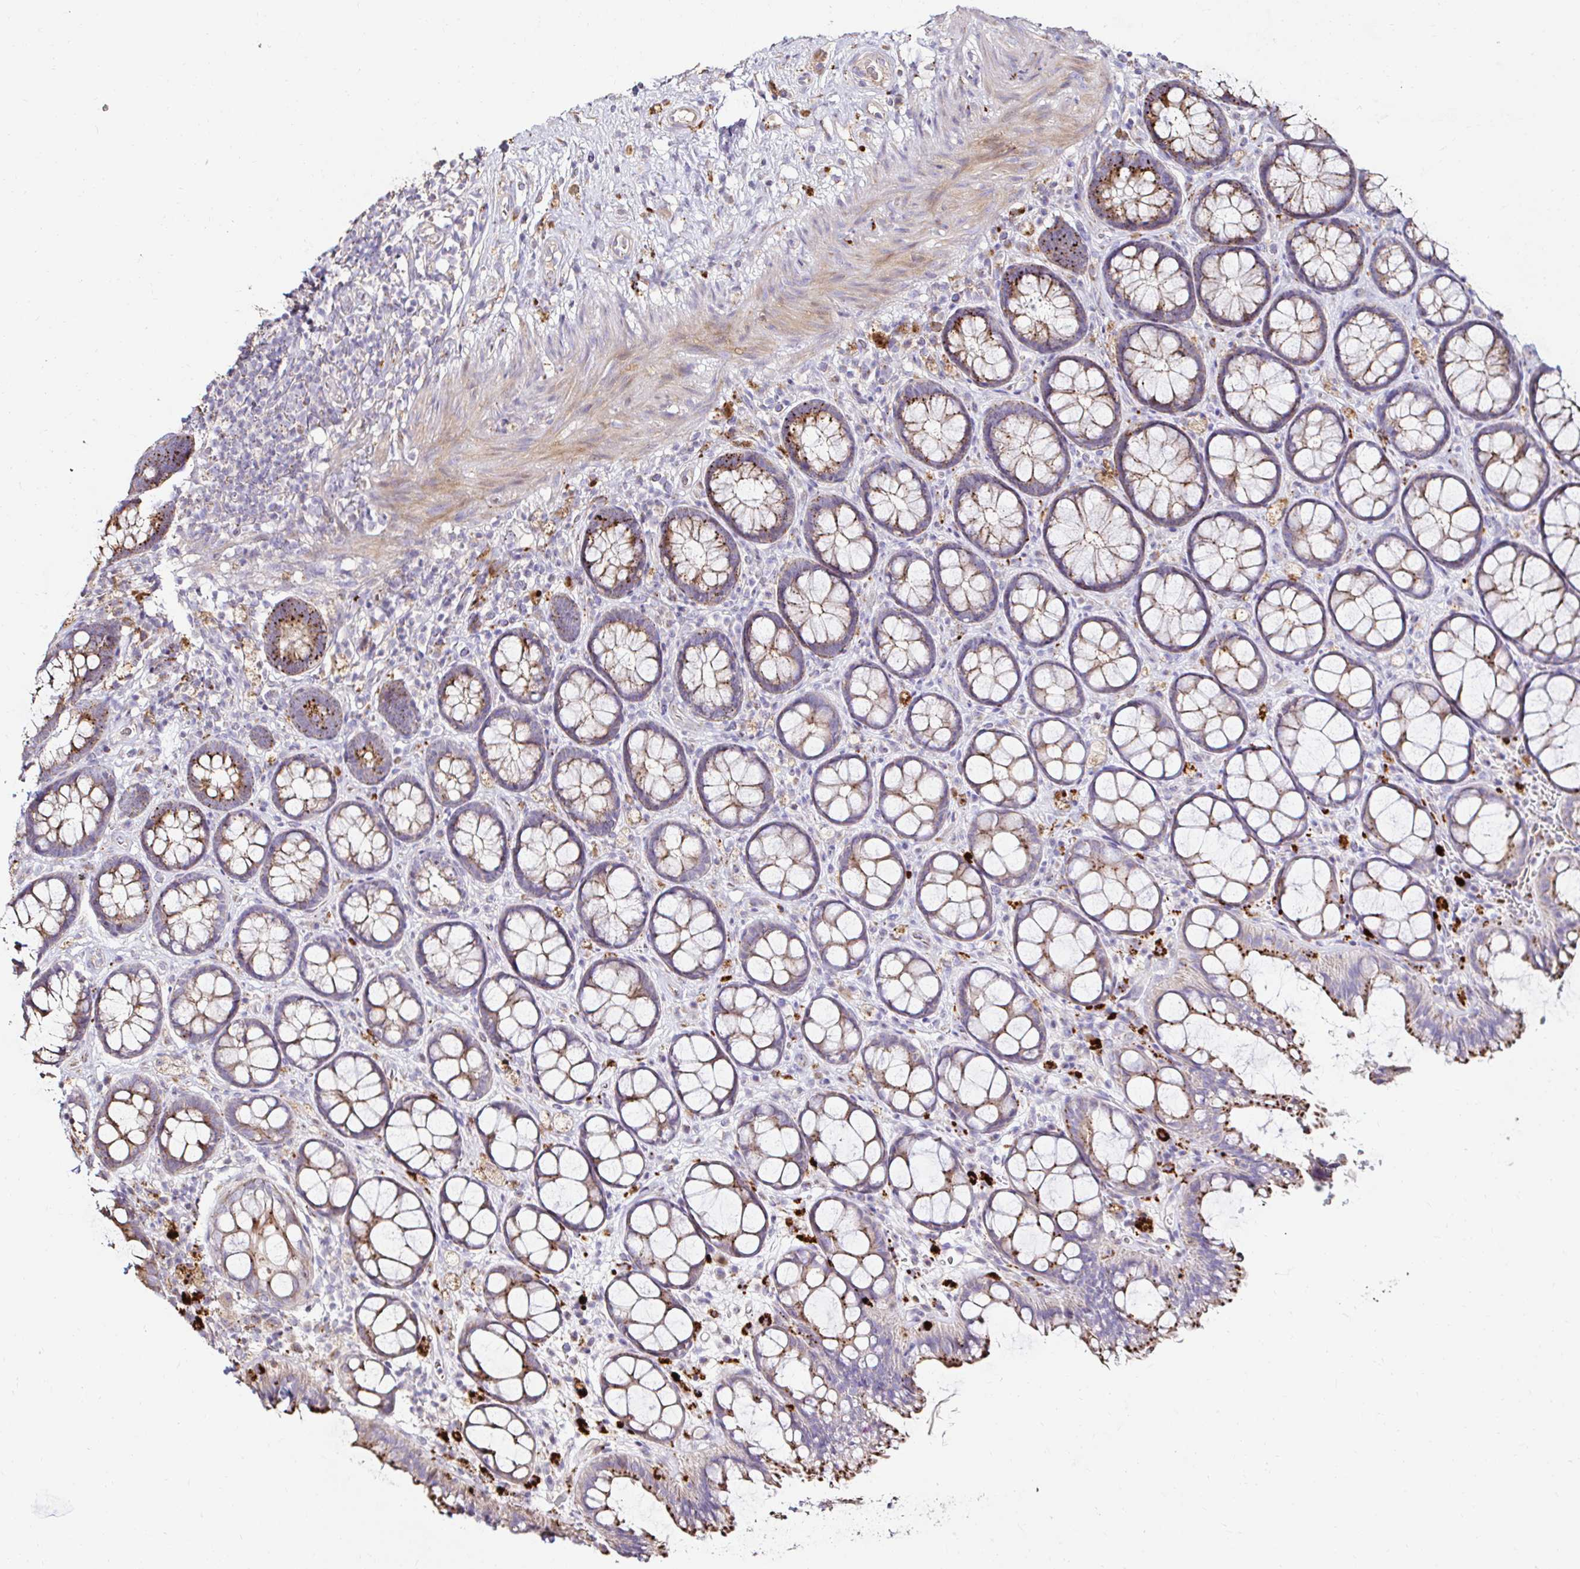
{"staining": {"intensity": "moderate", "quantity": ">75%", "location": "cytoplasmic/membranous"}, "tissue": "rectum", "cell_type": "Glandular cells", "image_type": "normal", "snomed": [{"axis": "morphology", "description": "Normal tissue, NOS"}, {"axis": "topography", "description": "Rectum"}], "caption": "Immunohistochemistry of unremarkable rectum reveals medium levels of moderate cytoplasmic/membranous positivity in about >75% of glandular cells. (DAB IHC, brown staining for protein, blue staining for nuclei).", "gene": "GALNS", "patient": {"sex": "female", "age": 67}}